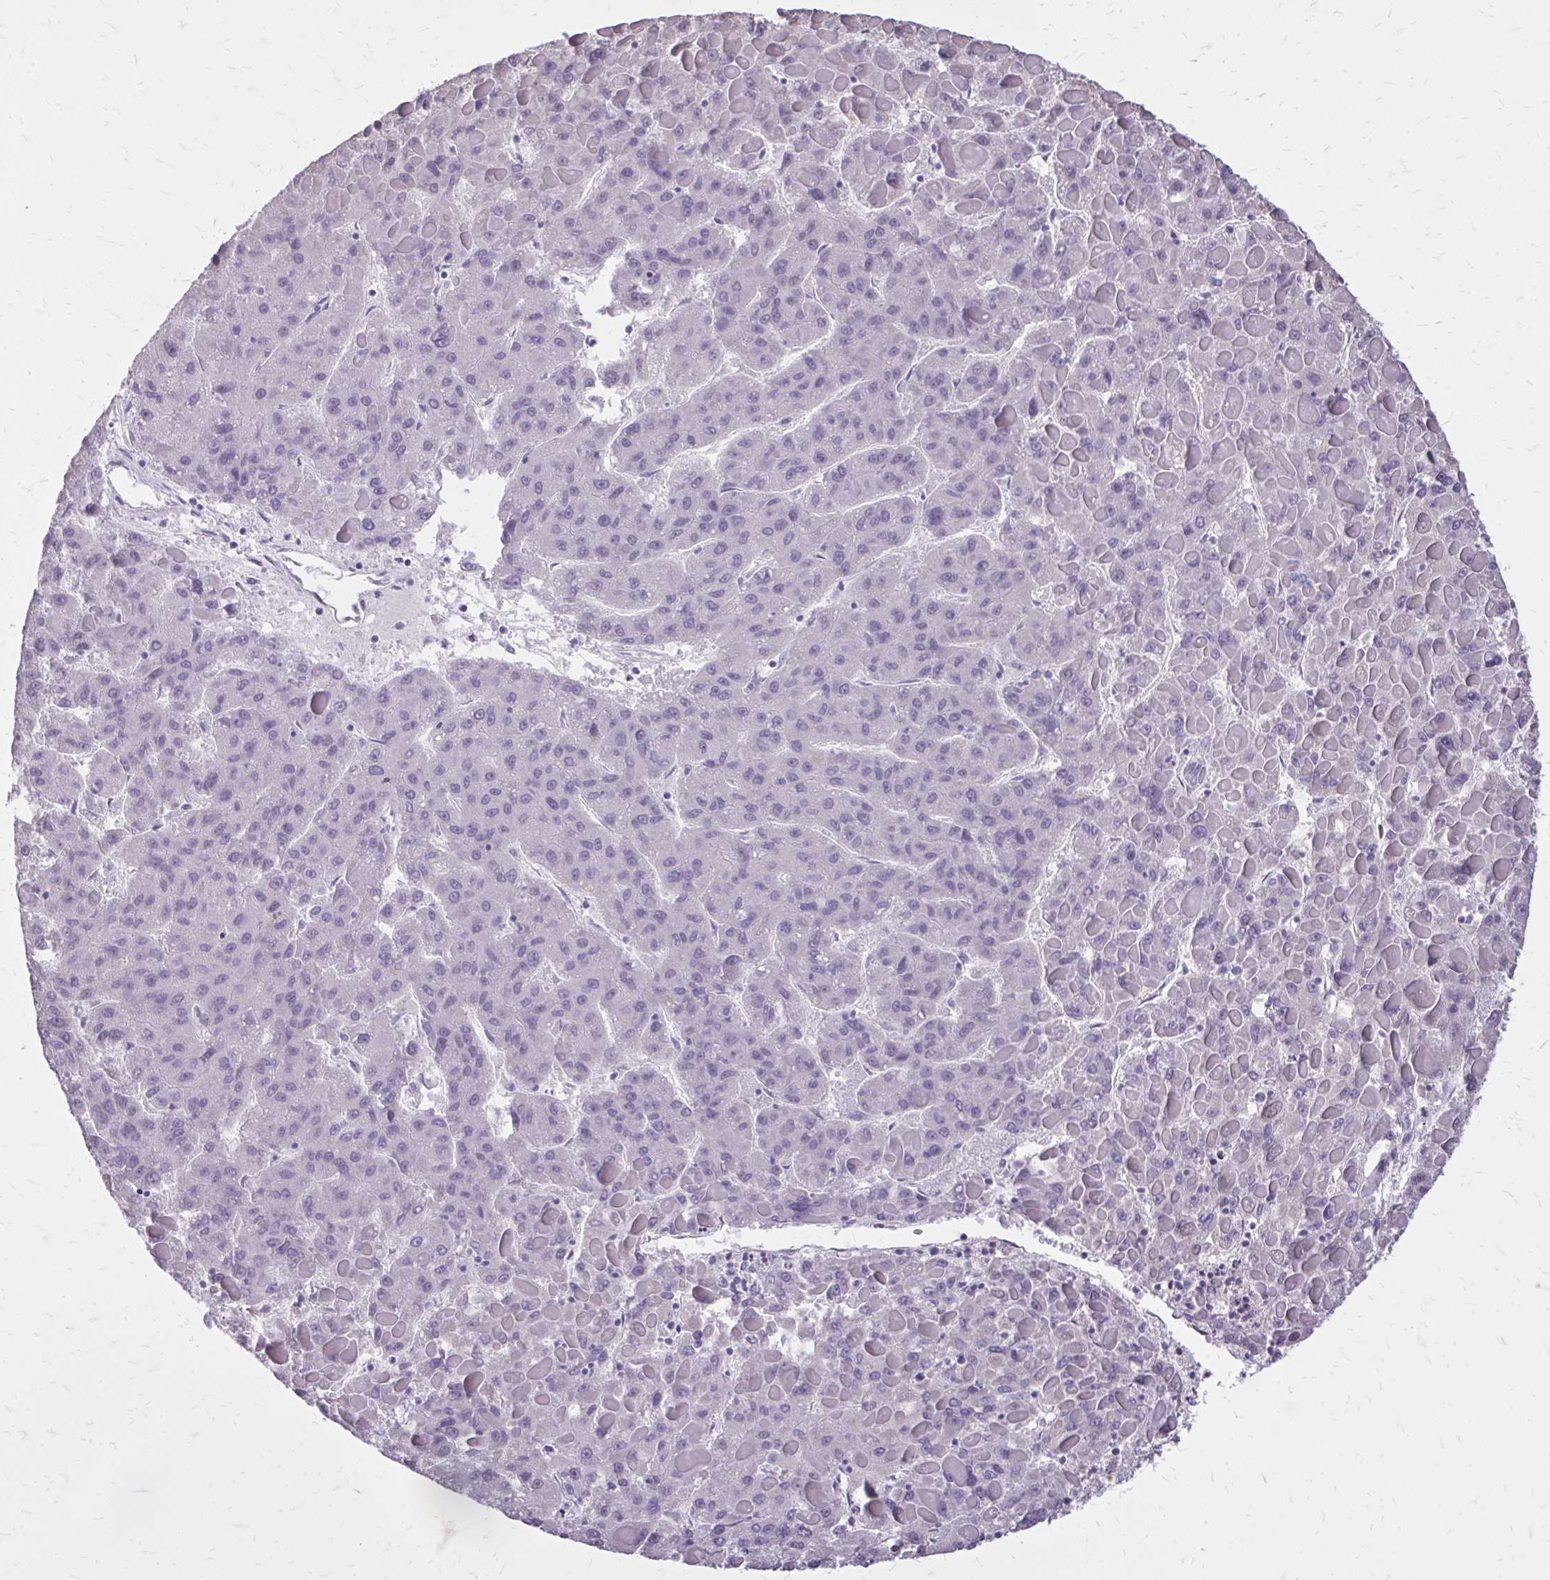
{"staining": {"intensity": "negative", "quantity": "none", "location": "none"}, "tissue": "liver cancer", "cell_type": "Tumor cells", "image_type": "cancer", "snomed": [{"axis": "morphology", "description": "Carcinoma, Hepatocellular, NOS"}, {"axis": "topography", "description": "Liver"}], "caption": "Micrograph shows no protein expression in tumor cells of liver cancer (hepatocellular carcinoma) tissue.", "gene": "AKAP5", "patient": {"sex": "female", "age": 82}}